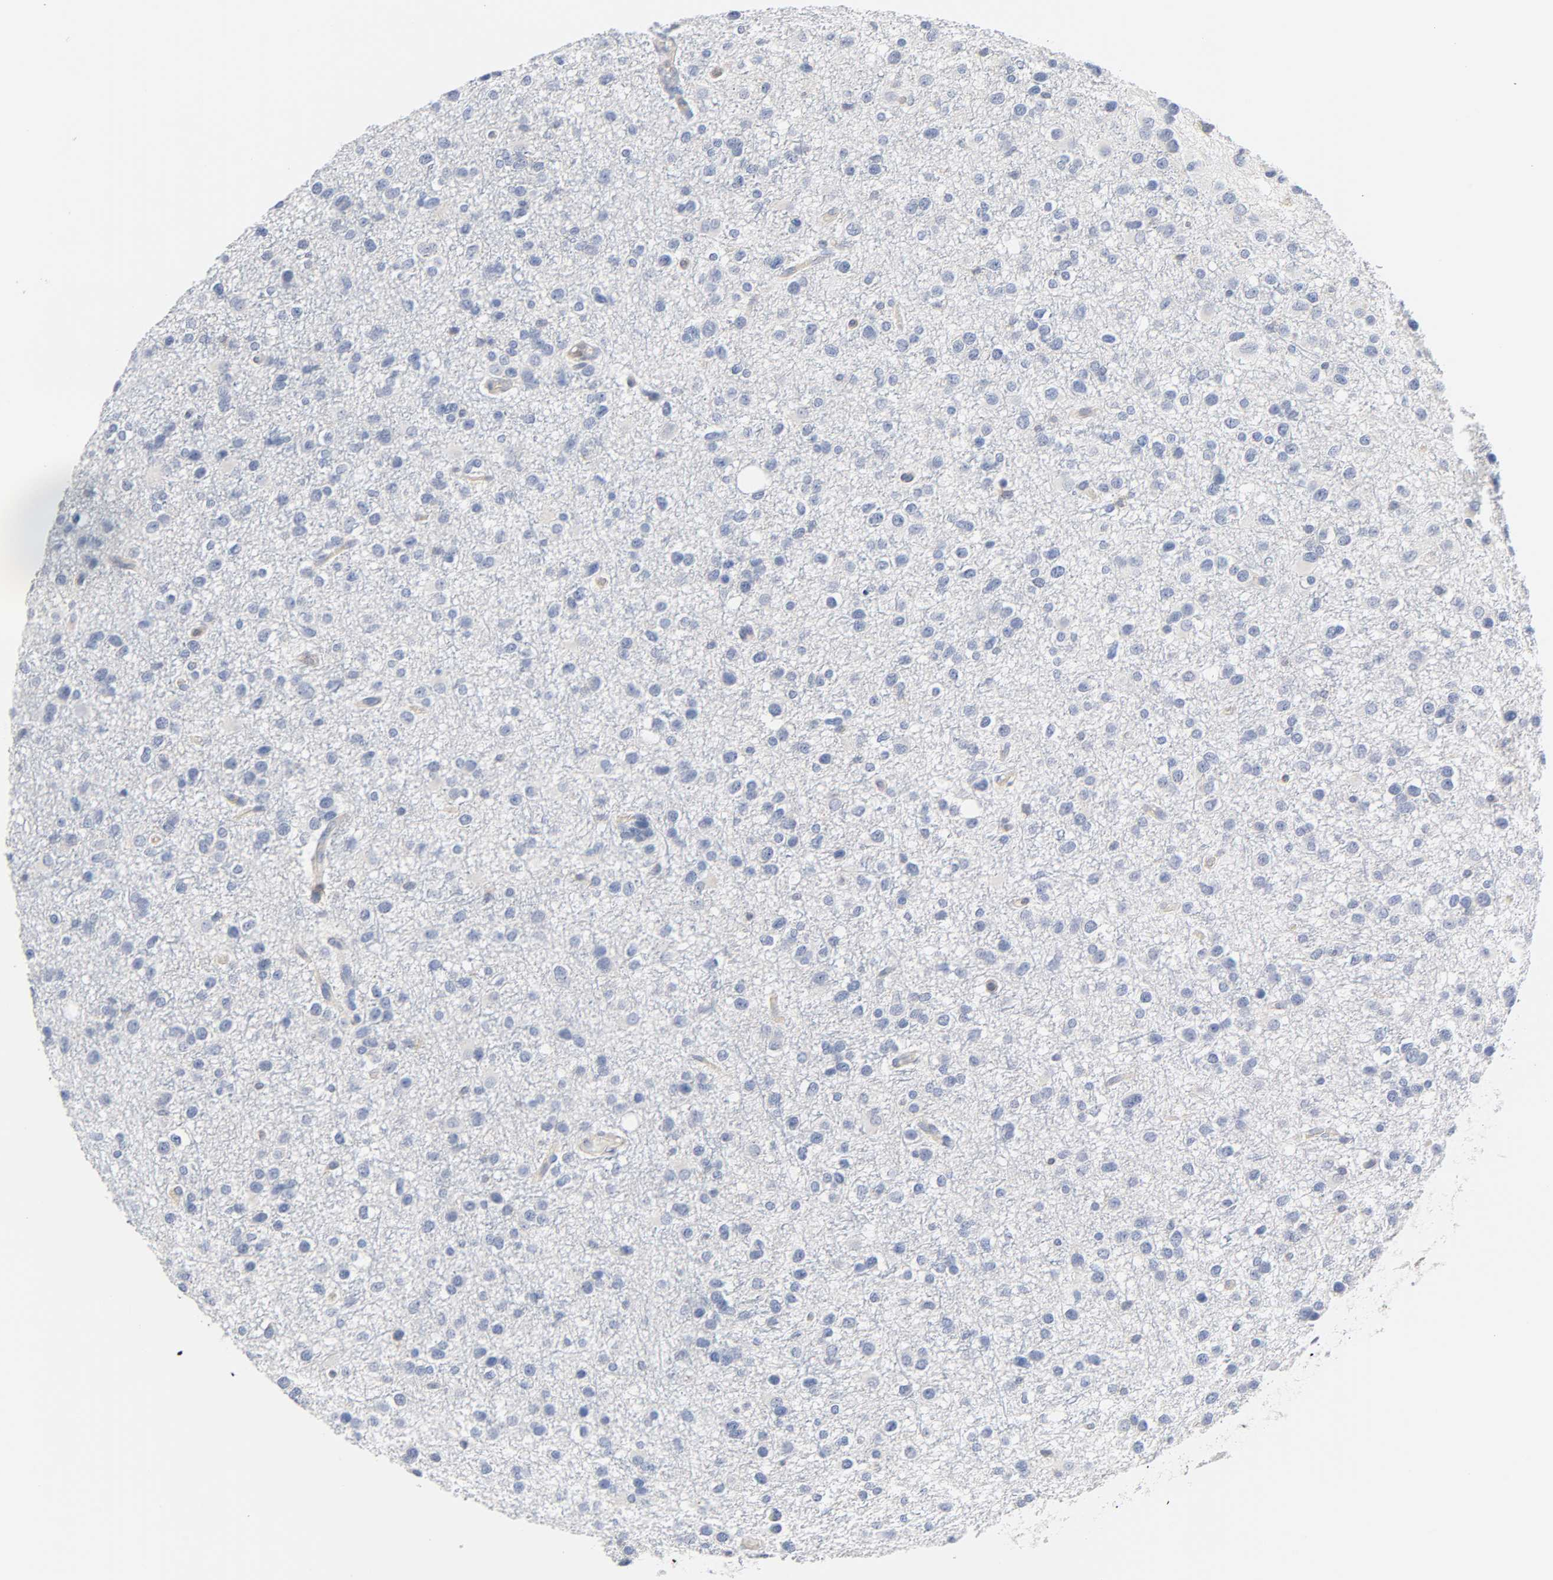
{"staining": {"intensity": "negative", "quantity": "none", "location": "none"}, "tissue": "glioma", "cell_type": "Tumor cells", "image_type": "cancer", "snomed": [{"axis": "morphology", "description": "Glioma, malignant, Low grade"}, {"axis": "topography", "description": "Brain"}], "caption": "A high-resolution photomicrograph shows immunohistochemistry (IHC) staining of malignant low-grade glioma, which displays no significant expression in tumor cells. (DAB (3,3'-diaminobenzidine) immunohistochemistry visualized using brightfield microscopy, high magnification).", "gene": "MALT1", "patient": {"sex": "male", "age": 42}}